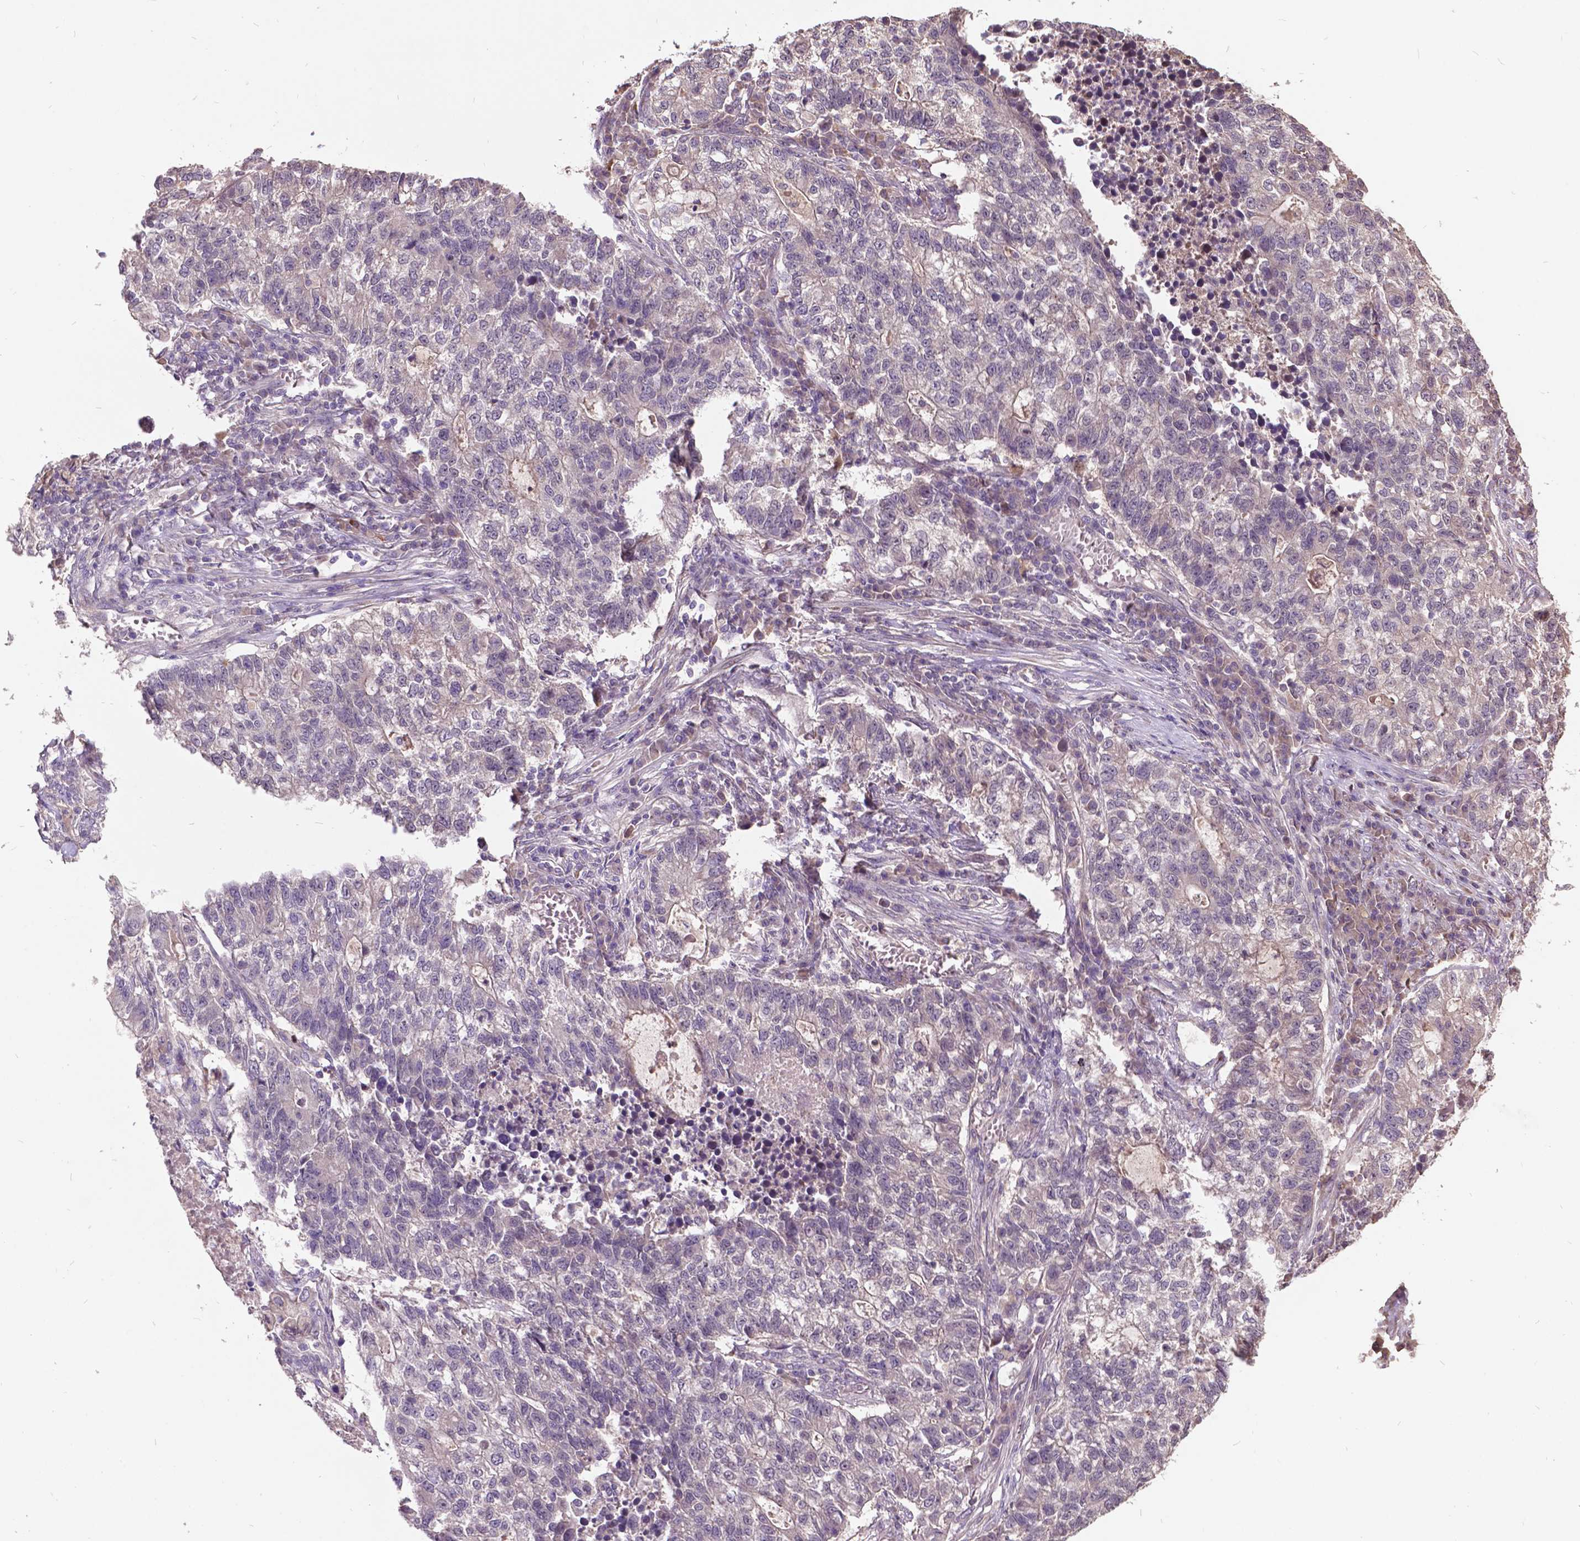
{"staining": {"intensity": "negative", "quantity": "none", "location": "none"}, "tissue": "lung cancer", "cell_type": "Tumor cells", "image_type": "cancer", "snomed": [{"axis": "morphology", "description": "Adenocarcinoma, NOS"}, {"axis": "topography", "description": "Lung"}], "caption": "The micrograph demonstrates no significant expression in tumor cells of lung cancer (adenocarcinoma).", "gene": "AP1S3", "patient": {"sex": "male", "age": 57}}